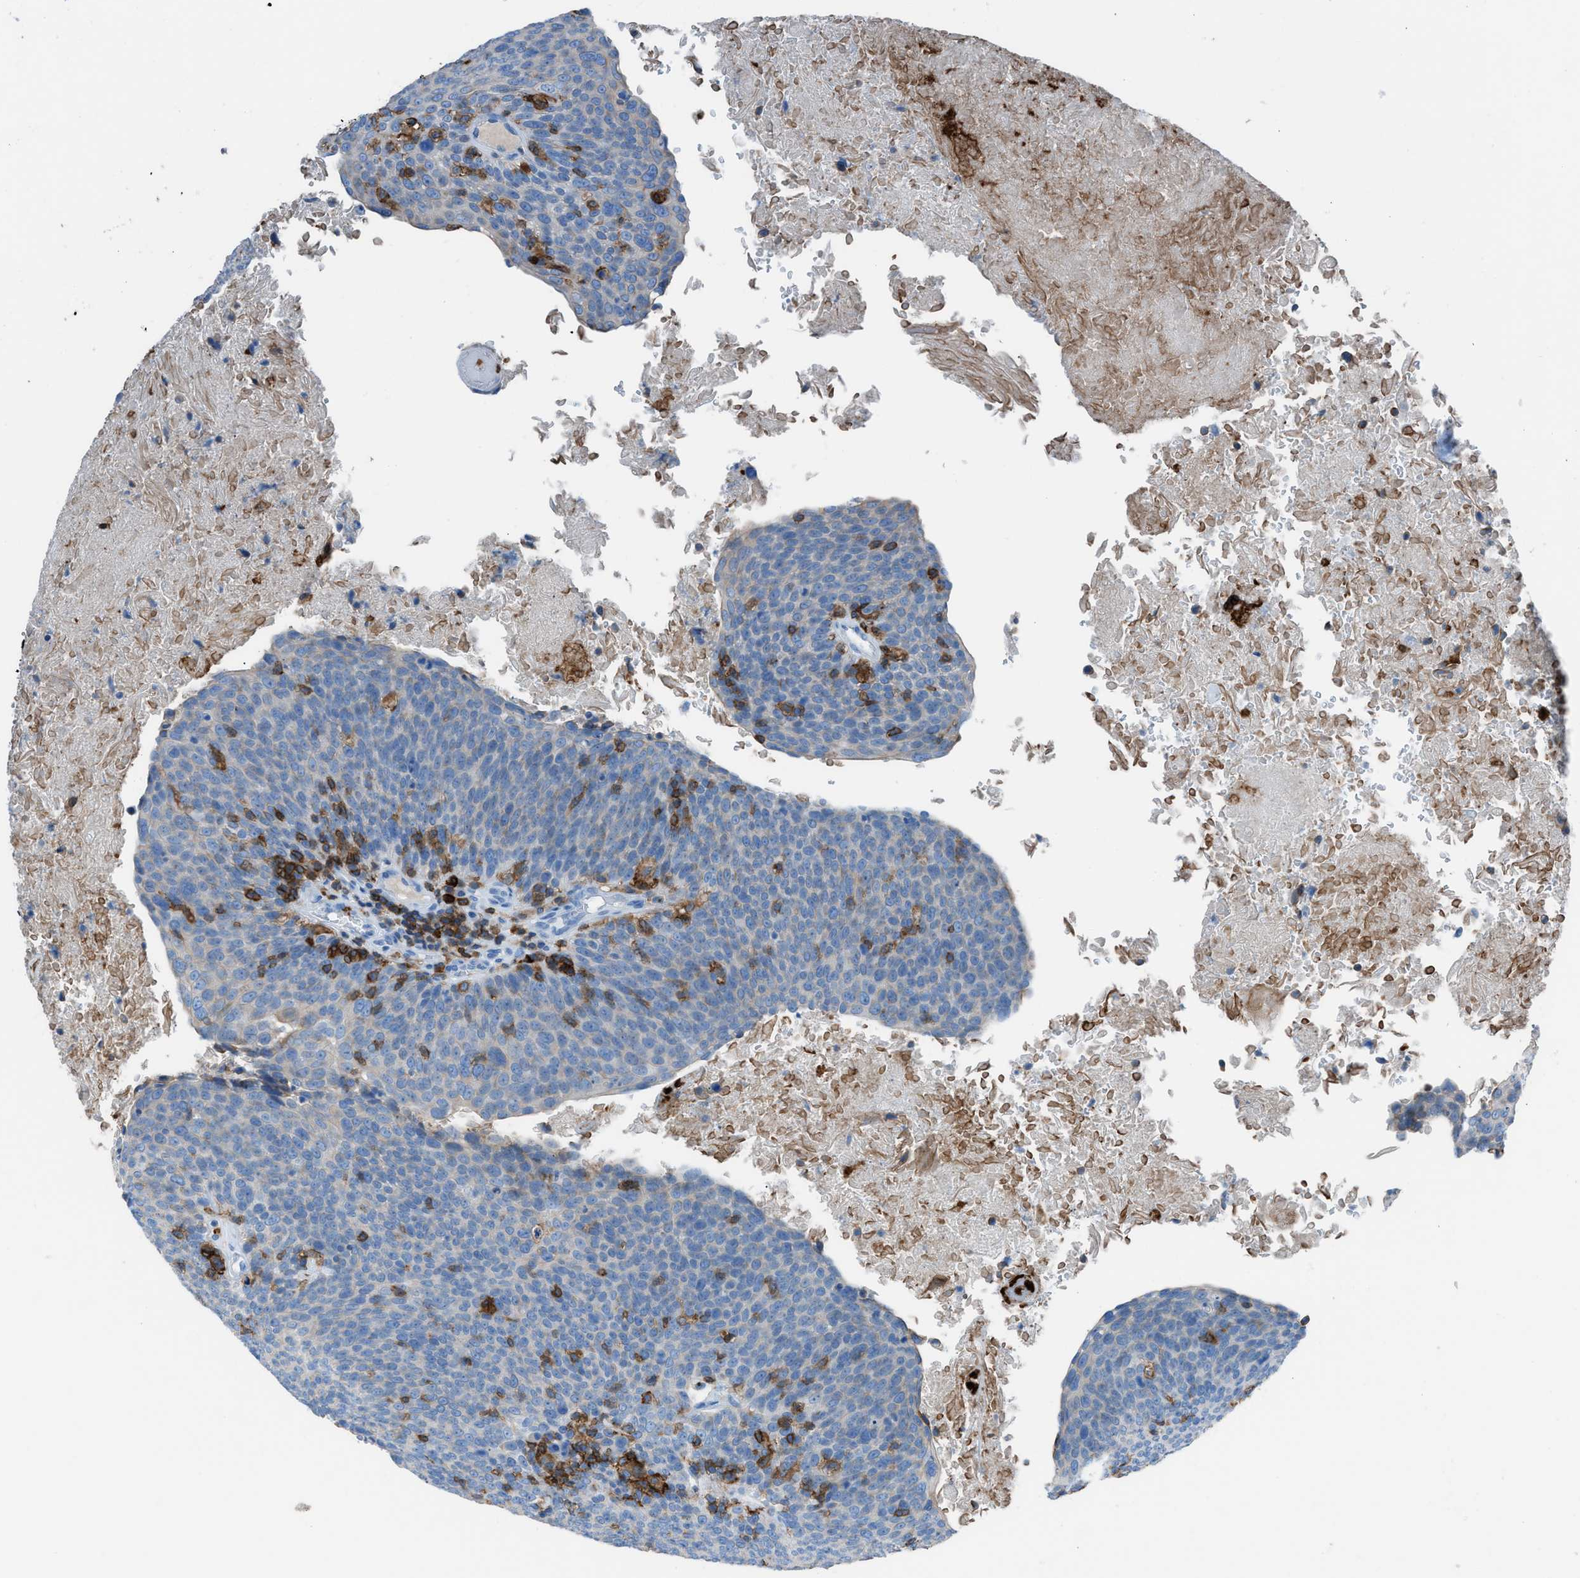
{"staining": {"intensity": "negative", "quantity": "none", "location": "none"}, "tissue": "head and neck cancer", "cell_type": "Tumor cells", "image_type": "cancer", "snomed": [{"axis": "morphology", "description": "Squamous cell carcinoma, NOS"}, {"axis": "morphology", "description": "Squamous cell carcinoma, metastatic, NOS"}, {"axis": "topography", "description": "Lymph node"}, {"axis": "topography", "description": "Head-Neck"}], "caption": "High power microscopy histopathology image of an immunohistochemistry (IHC) micrograph of head and neck metastatic squamous cell carcinoma, revealing no significant staining in tumor cells.", "gene": "ITGB2", "patient": {"sex": "male", "age": 62}}